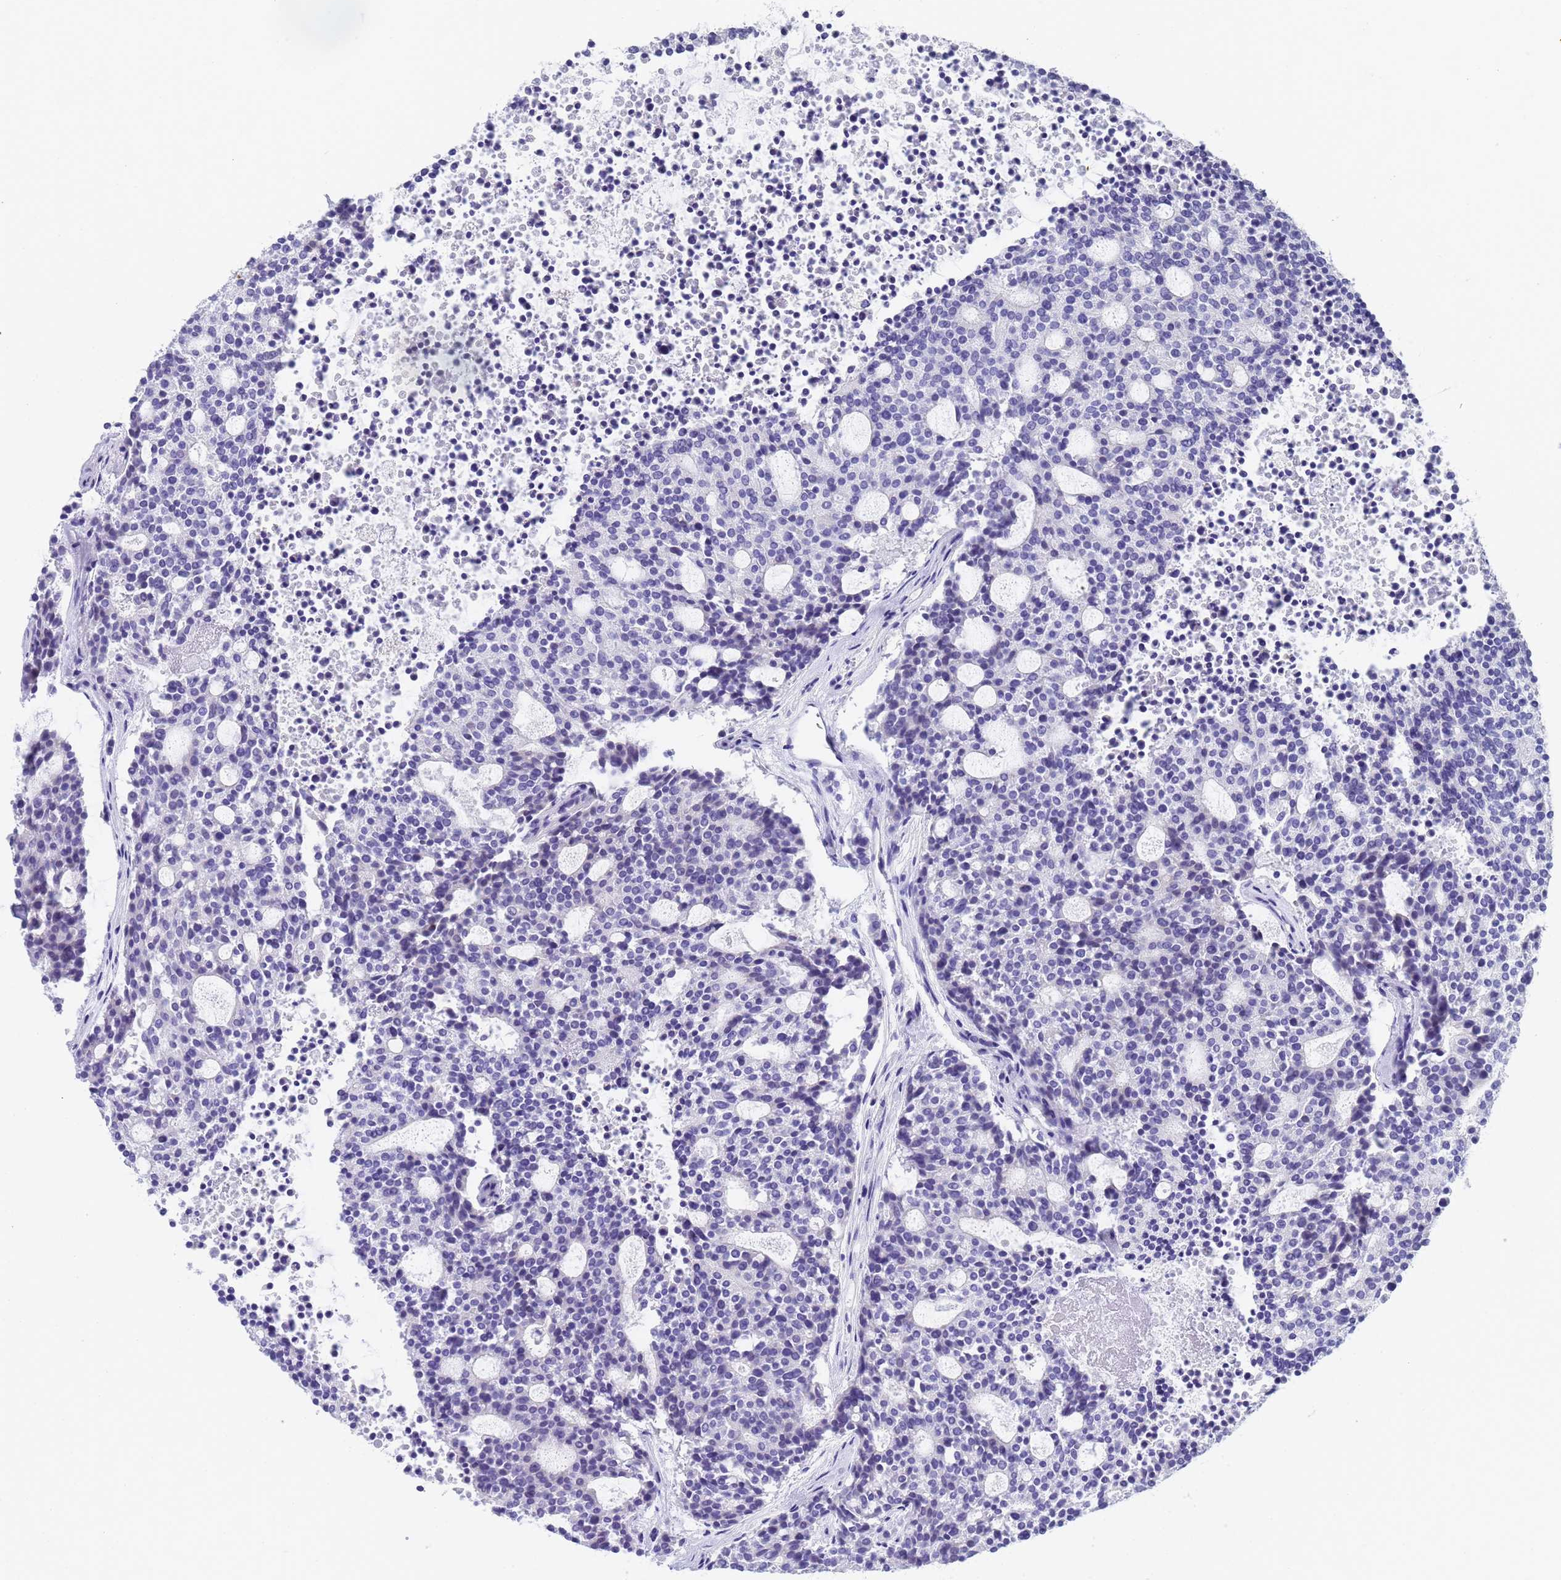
{"staining": {"intensity": "negative", "quantity": "none", "location": "none"}, "tissue": "carcinoid", "cell_type": "Tumor cells", "image_type": "cancer", "snomed": [{"axis": "morphology", "description": "Carcinoid, malignant, NOS"}, {"axis": "topography", "description": "Pancreas"}], "caption": "There is no significant staining in tumor cells of carcinoid (malignant).", "gene": "STATH", "patient": {"sex": "female", "age": 54}}